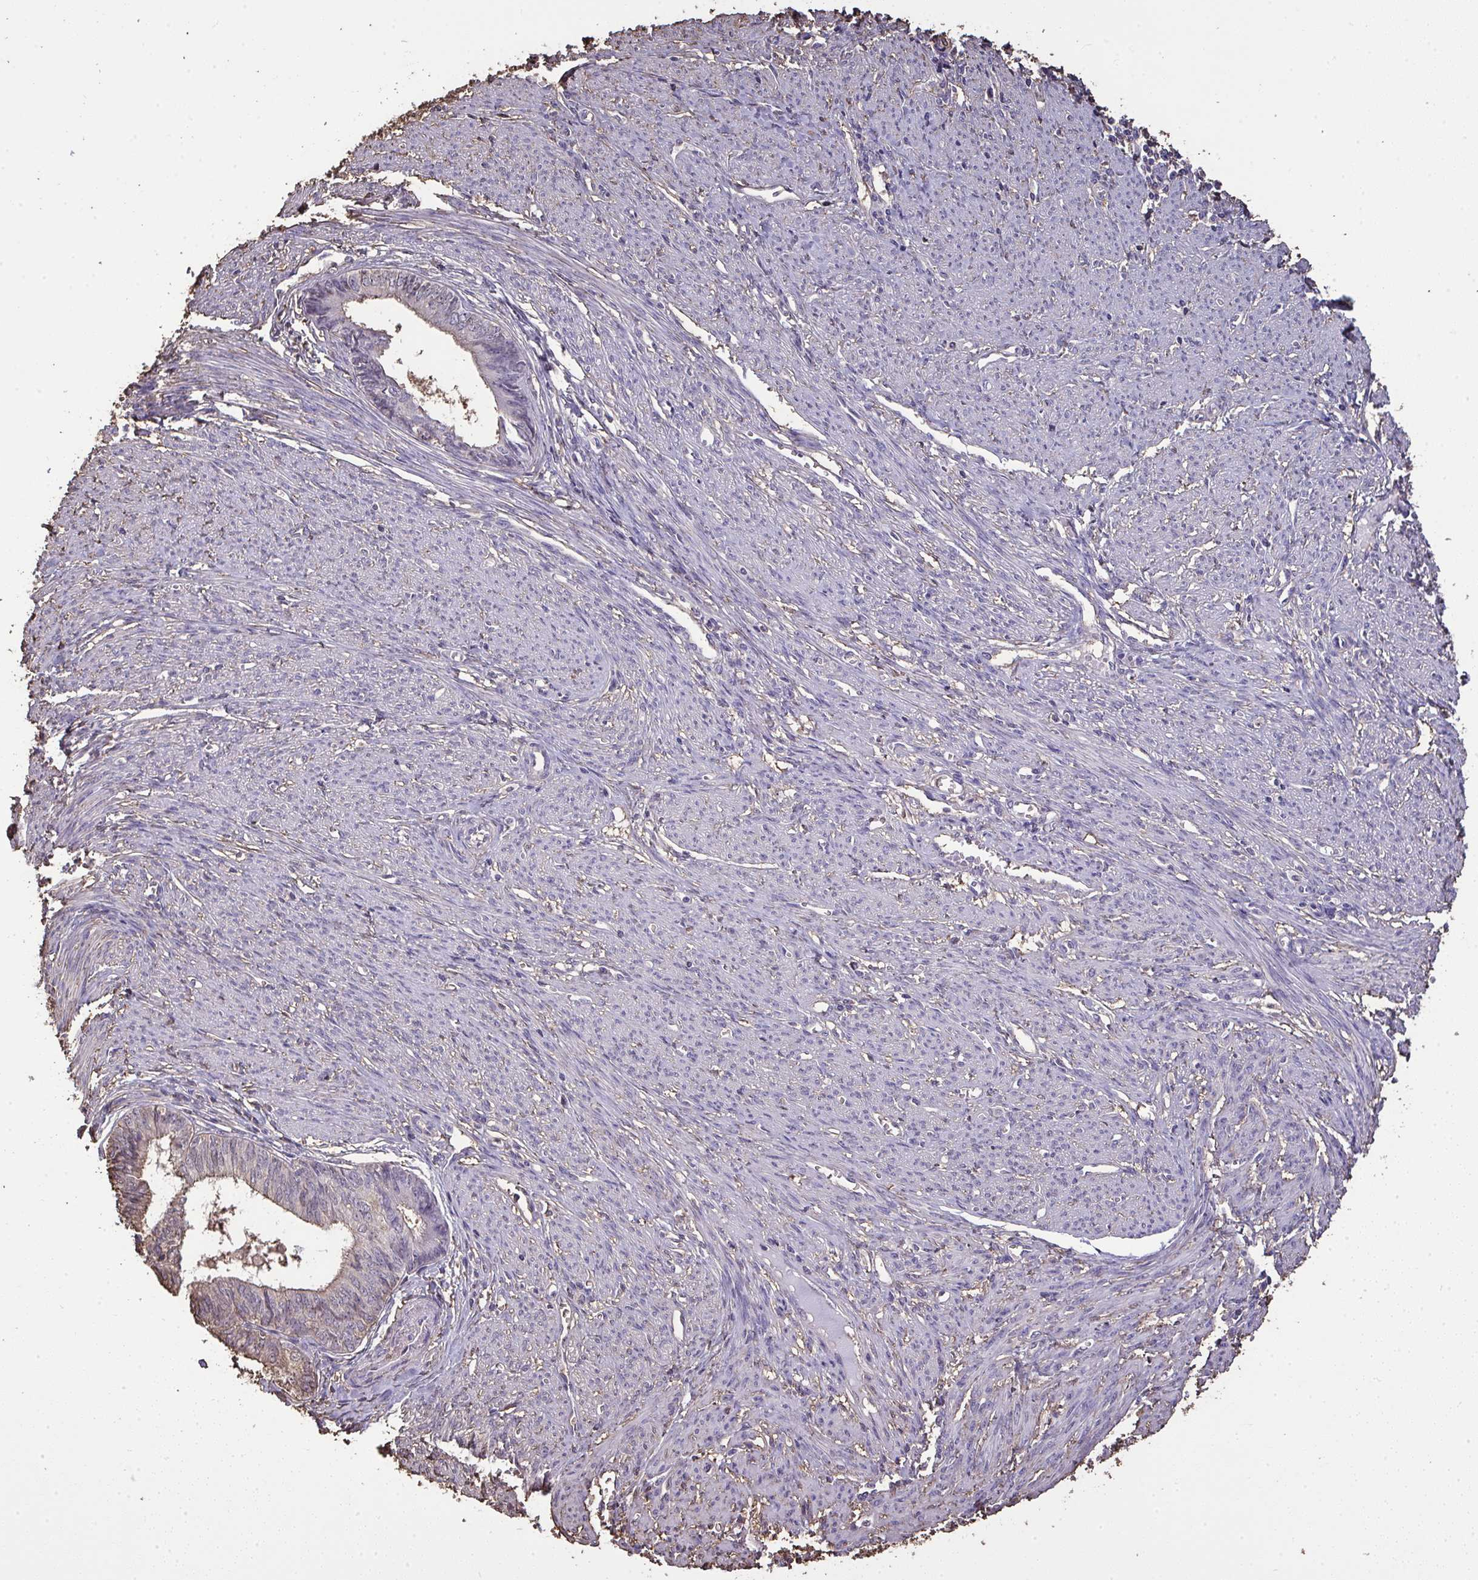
{"staining": {"intensity": "weak", "quantity": "<25%", "location": "cytoplasmic/membranous"}, "tissue": "endometrial cancer", "cell_type": "Tumor cells", "image_type": "cancer", "snomed": [{"axis": "morphology", "description": "Adenocarcinoma, NOS"}, {"axis": "topography", "description": "Endometrium"}], "caption": "Endometrial cancer (adenocarcinoma) was stained to show a protein in brown. There is no significant positivity in tumor cells.", "gene": "ANXA5", "patient": {"sex": "female", "age": 68}}